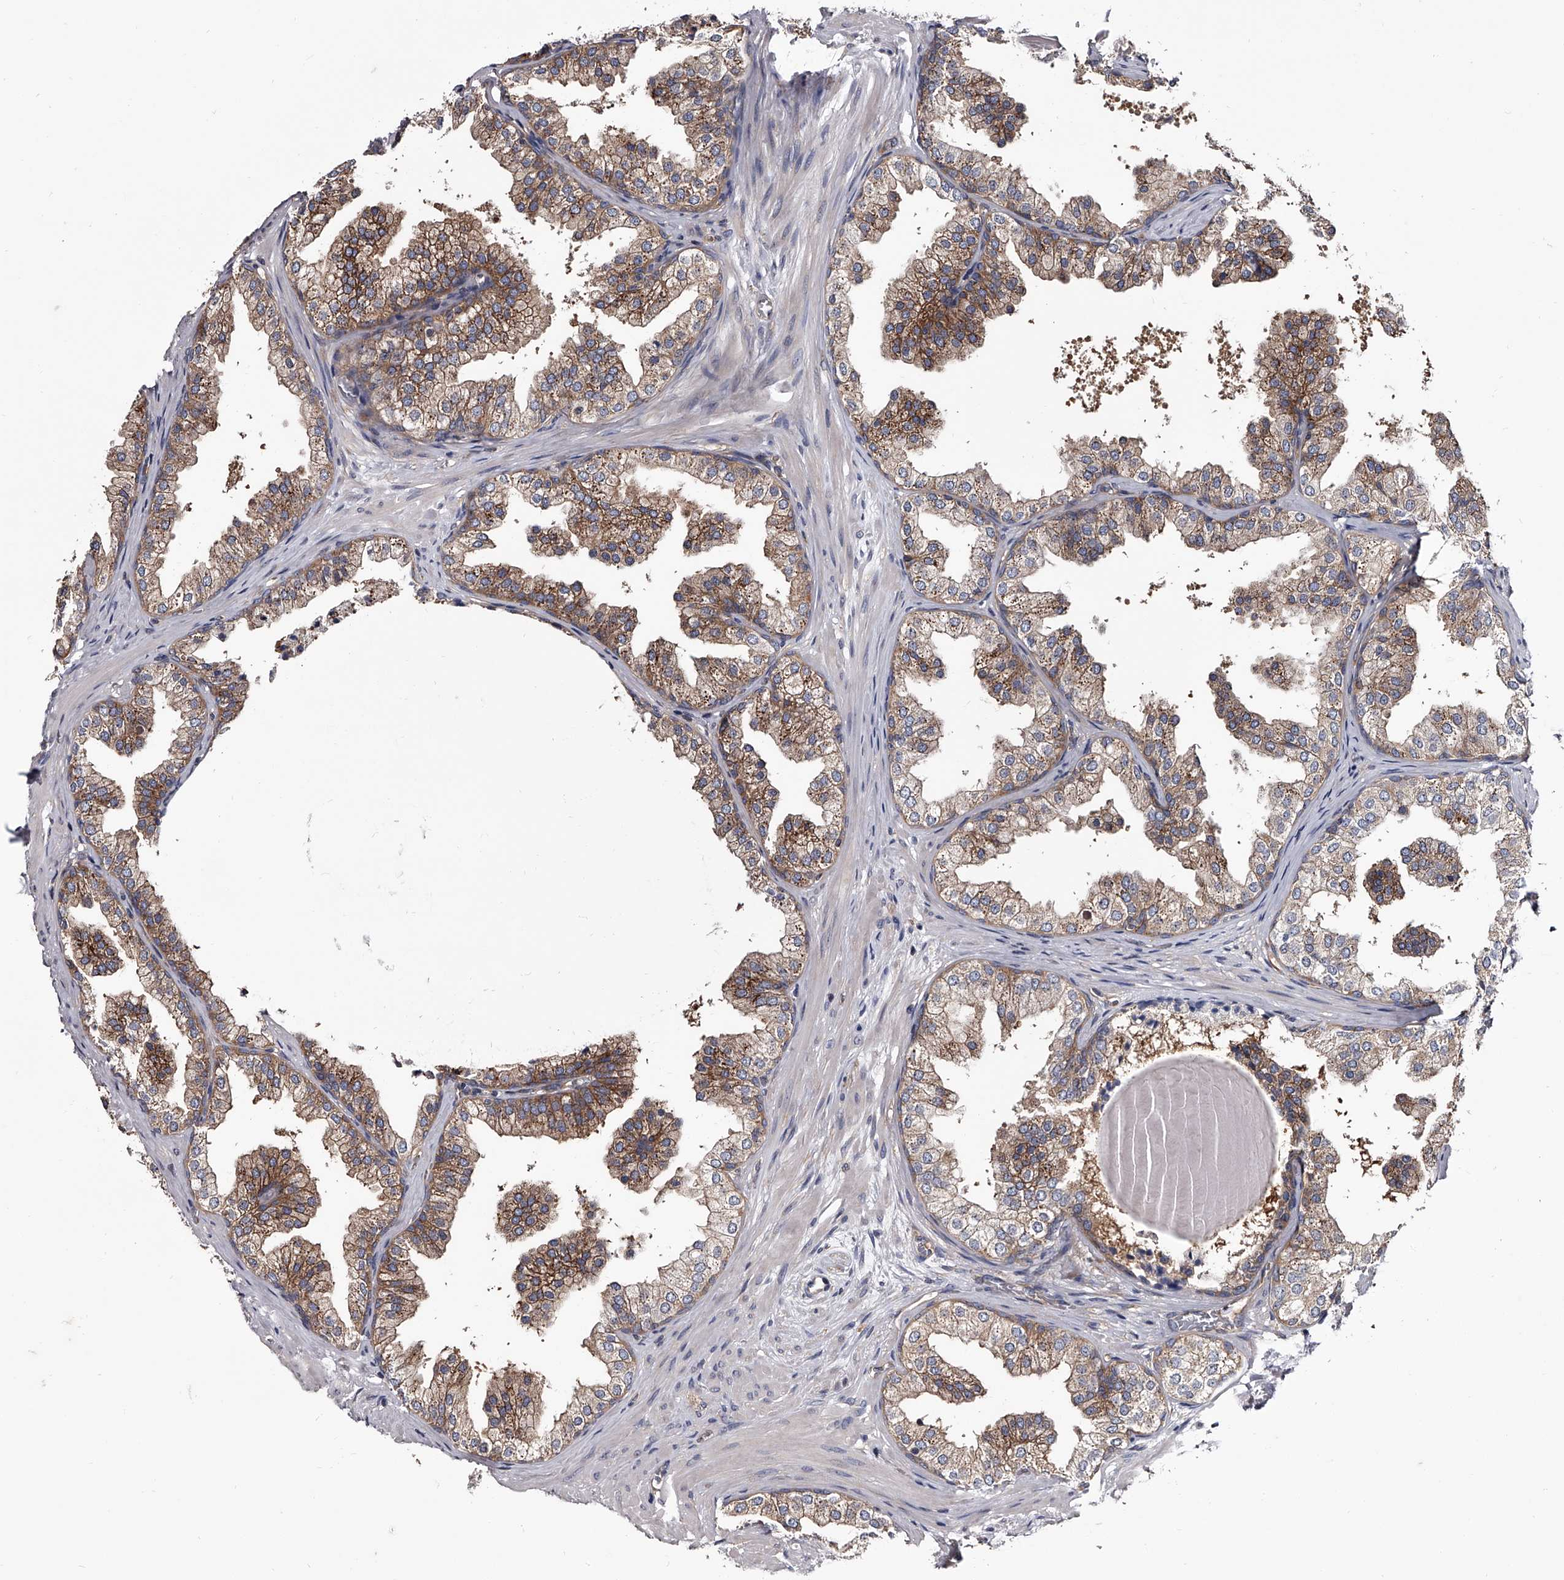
{"staining": {"intensity": "moderate", "quantity": ">75%", "location": "cytoplasmic/membranous"}, "tissue": "prostate", "cell_type": "Glandular cells", "image_type": "normal", "snomed": [{"axis": "morphology", "description": "Normal tissue, NOS"}, {"axis": "topography", "description": "Prostate"}], "caption": "Immunohistochemical staining of benign human prostate exhibits medium levels of moderate cytoplasmic/membranous staining in approximately >75% of glandular cells. The staining was performed using DAB to visualize the protein expression in brown, while the nuclei were stained in blue with hematoxylin (Magnification: 20x).", "gene": "GAPVD1", "patient": {"sex": "male", "age": 48}}